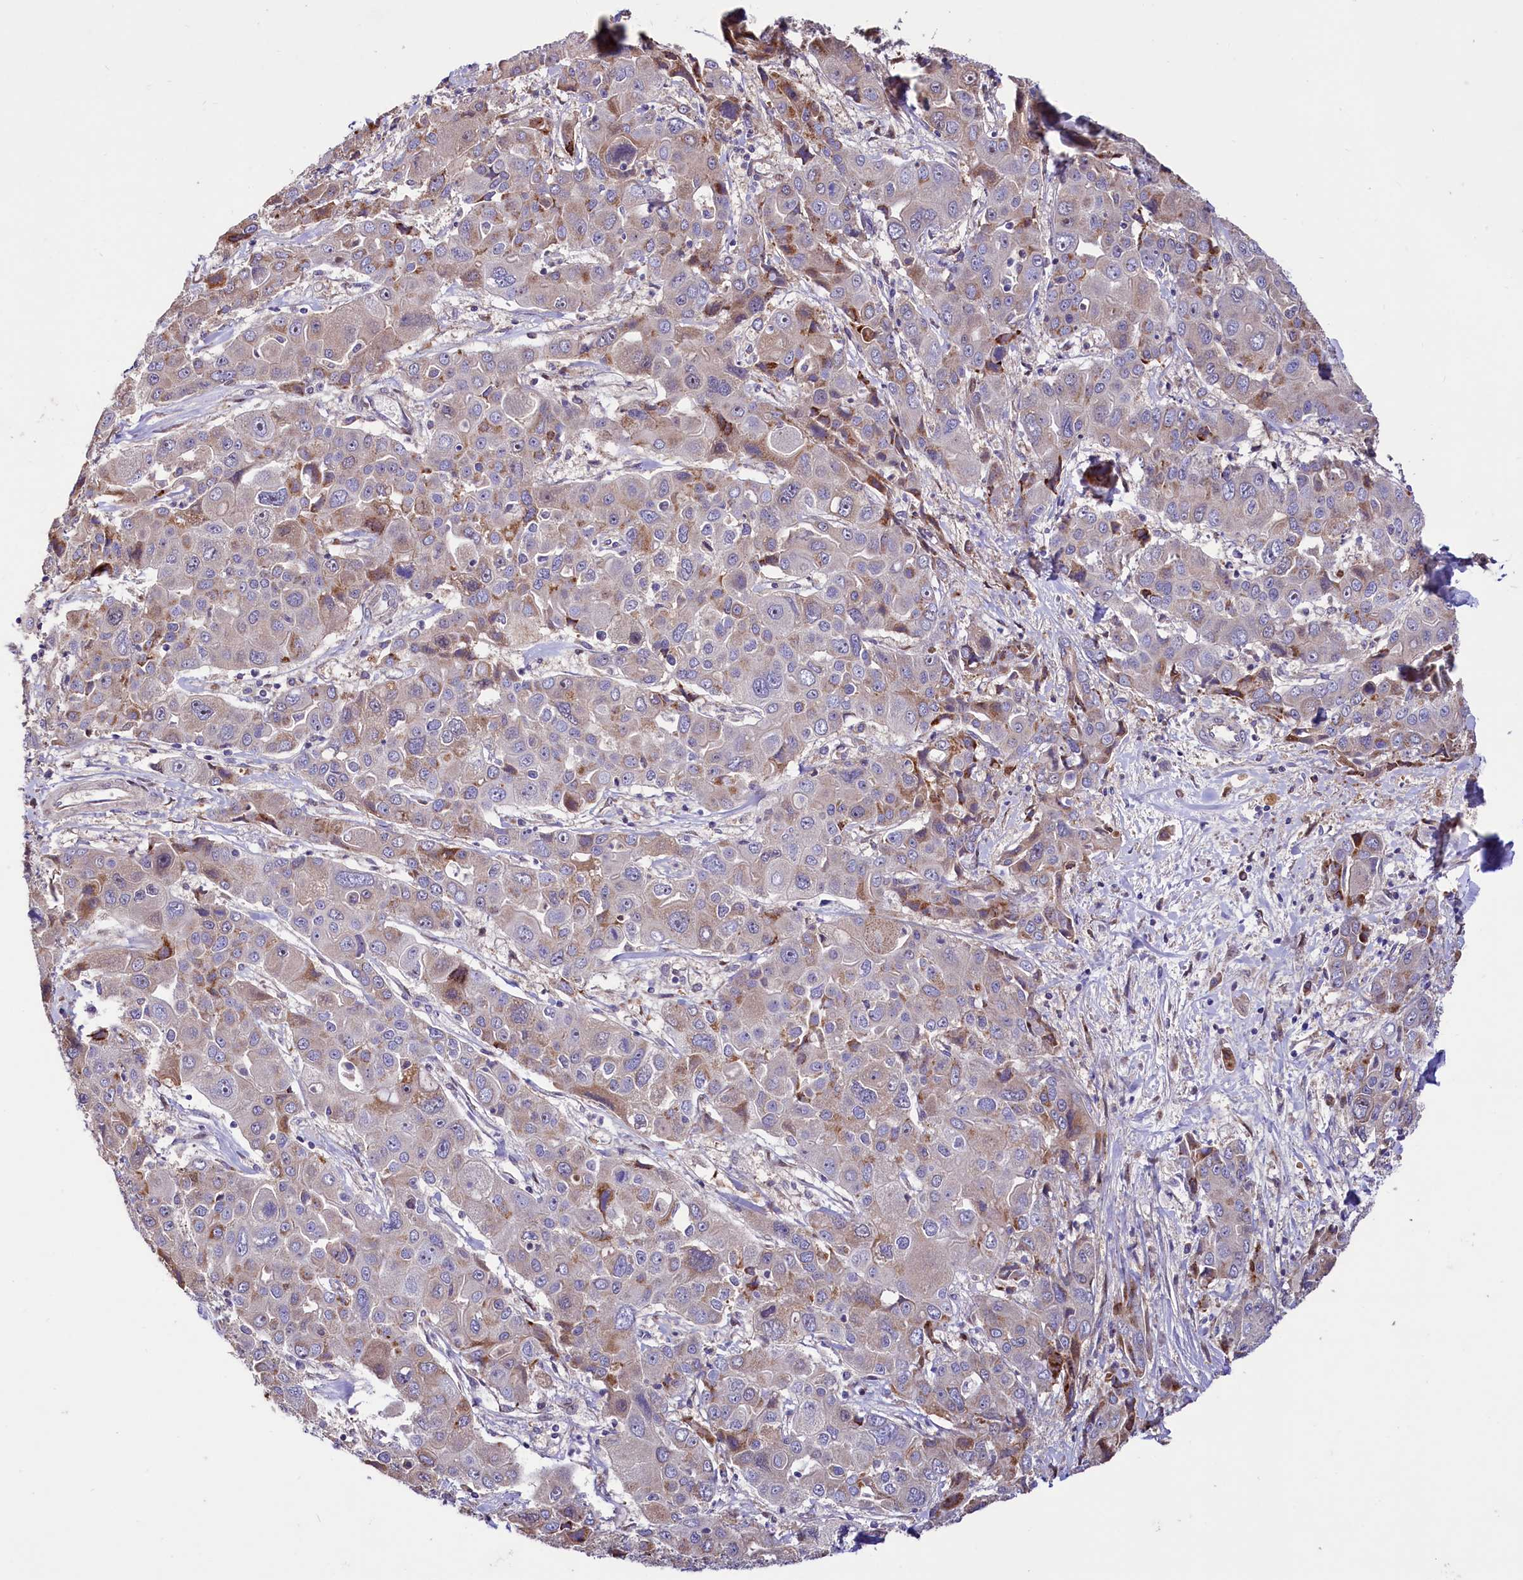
{"staining": {"intensity": "moderate", "quantity": "<25%", "location": "cytoplasmic/membranous"}, "tissue": "liver cancer", "cell_type": "Tumor cells", "image_type": "cancer", "snomed": [{"axis": "morphology", "description": "Cholangiocarcinoma"}, {"axis": "topography", "description": "Liver"}], "caption": "Immunohistochemical staining of liver cholangiocarcinoma shows low levels of moderate cytoplasmic/membranous protein expression in about <25% of tumor cells.", "gene": "PDZRN3", "patient": {"sex": "male", "age": 67}}